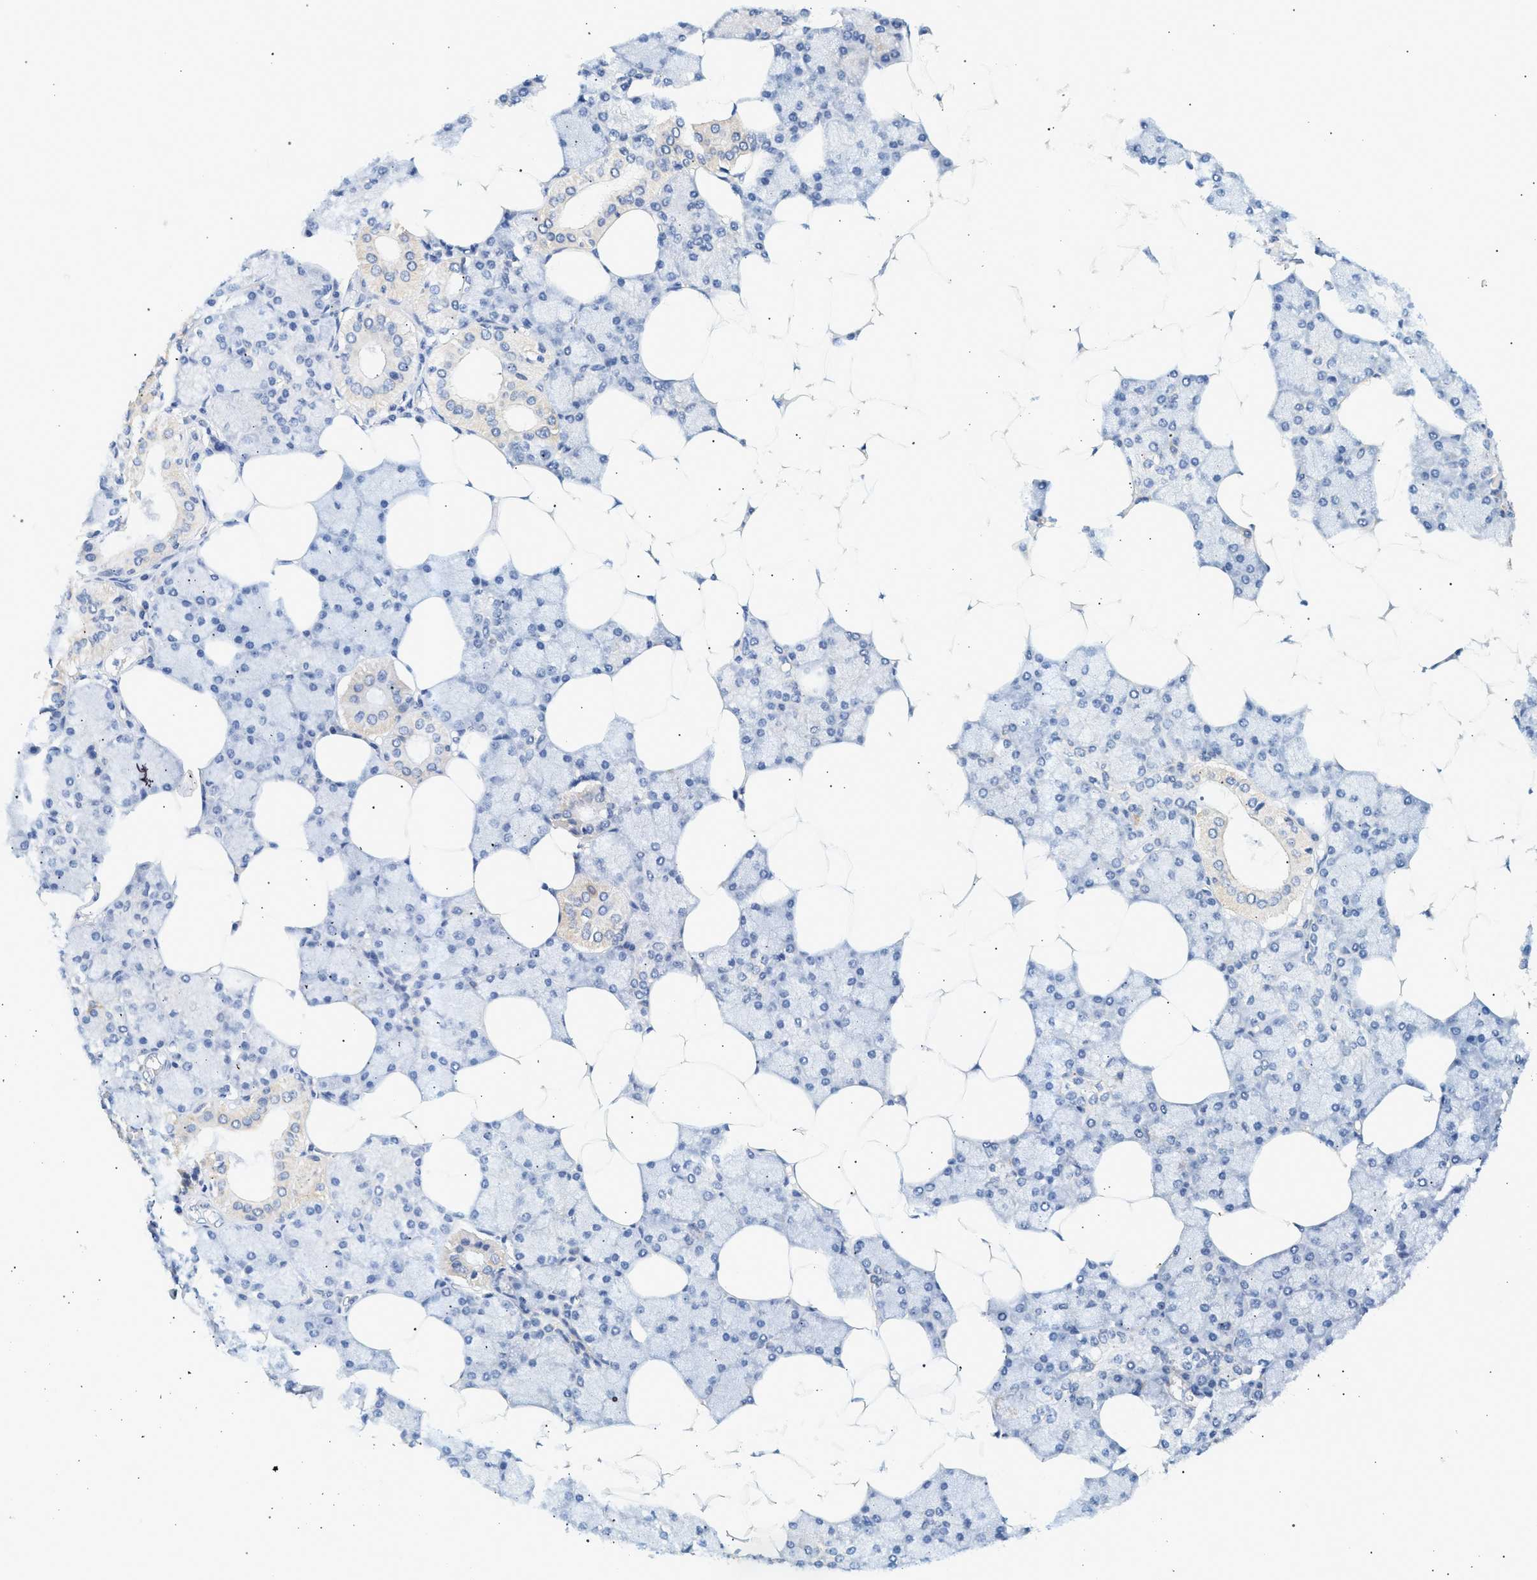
{"staining": {"intensity": "moderate", "quantity": "<25%", "location": "cytoplasmic/membranous"}, "tissue": "salivary gland", "cell_type": "Glandular cells", "image_type": "normal", "snomed": [{"axis": "morphology", "description": "Normal tissue, NOS"}, {"axis": "topography", "description": "Salivary gland"}], "caption": "DAB immunohistochemical staining of unremarkable human salivary gland shows moderate cytoplasmic/membranous protein staining in approximately <25% of glandular cells. (DAB (3,3'-diaminobenzidine) = brown stain, brightfield microscopy at high magnification).", "gene": "KCNA4", "patient": {"sex": "male", "age": 62}}